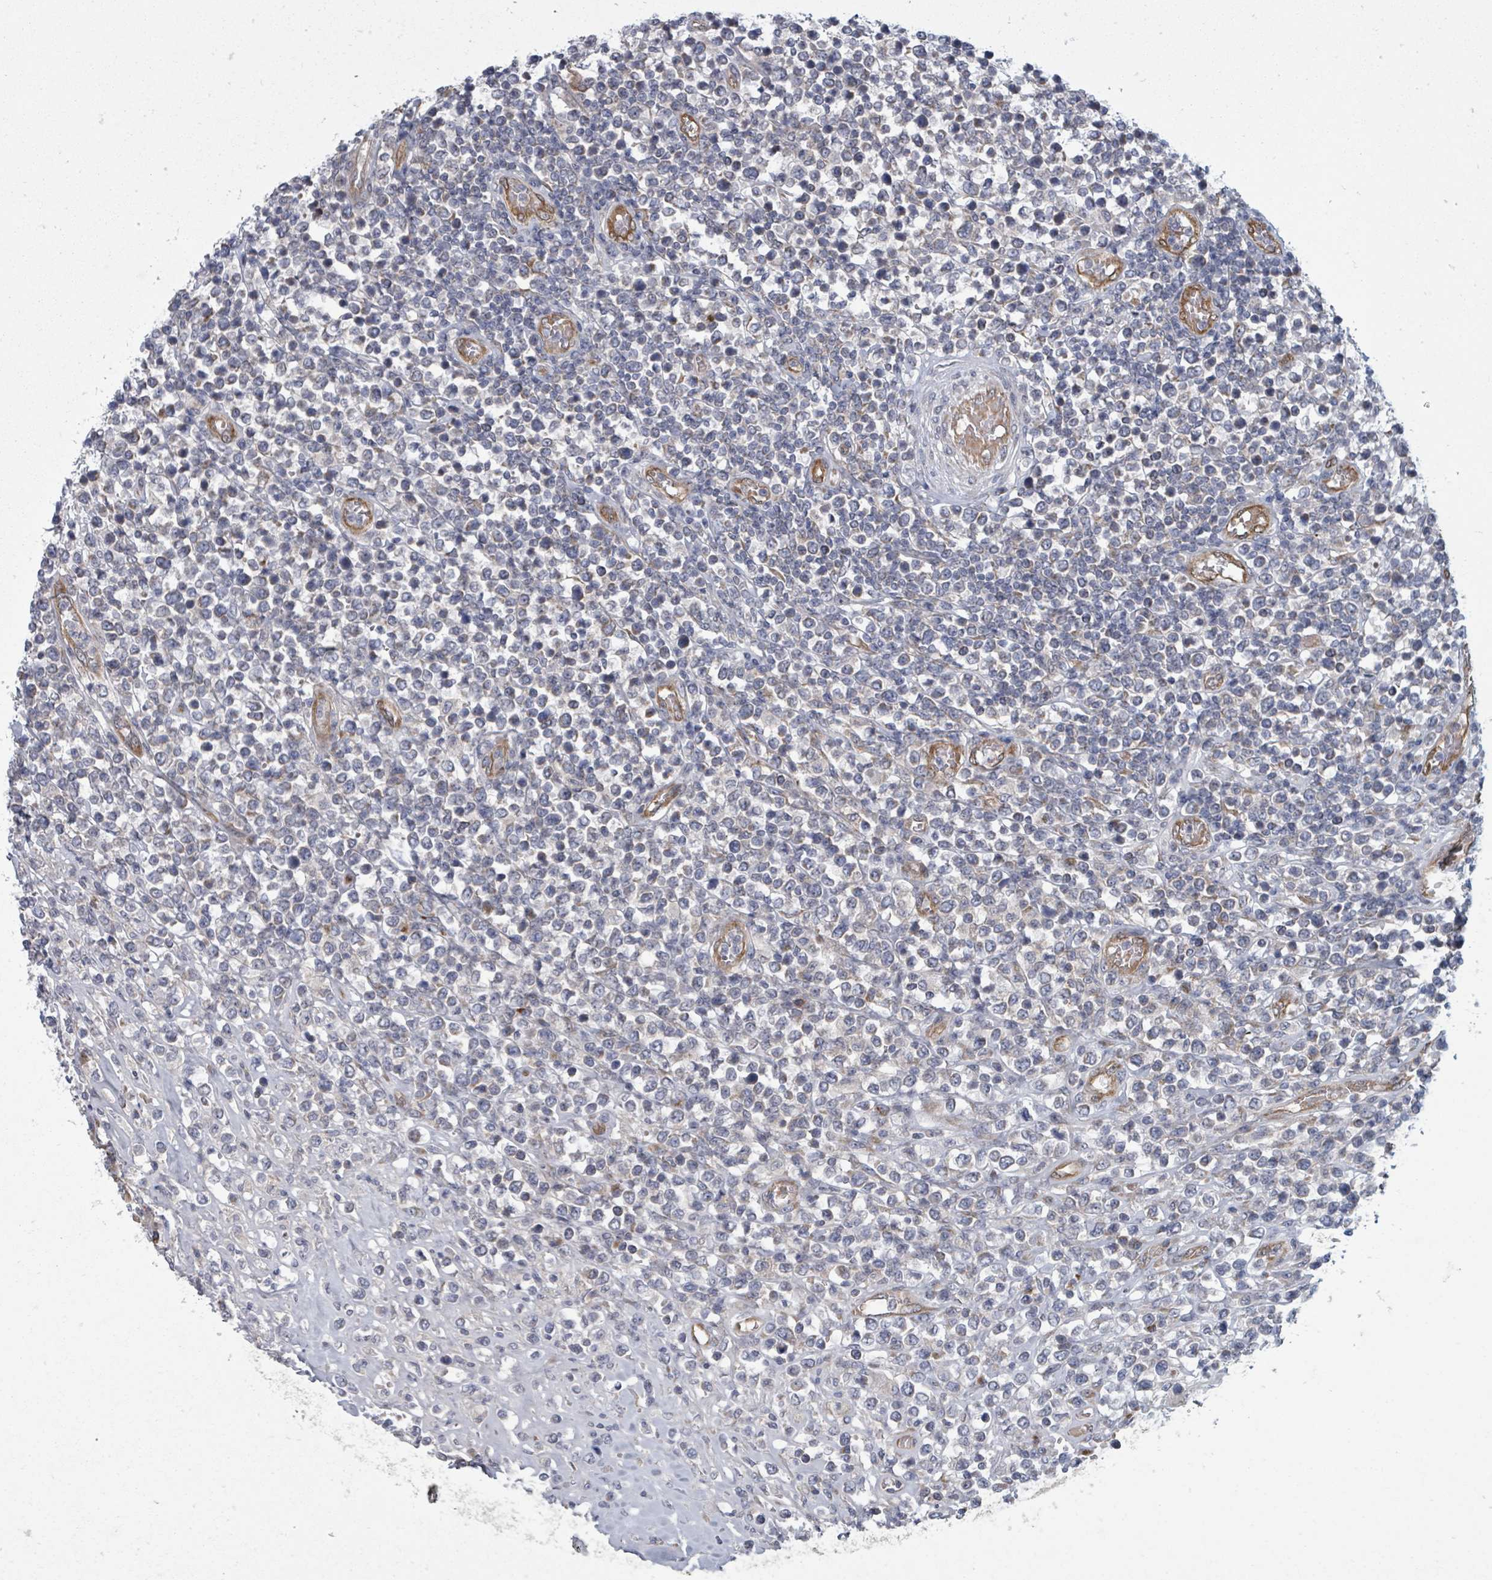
{"staining": {"intensity": "negative", "quantity": "none", "location": "none"}, "tissue": "lymphoma", "cell_type": "Tumor cells", "image_type": "cancer", "snomed": [{"axis": "morphology", "description": "Malignant lymphoma, non-Hodgkin's type, High grade"}, {"axis": "topography", "description": "Soft tissue"}], "caption": "High magnification brightfield microscopy of high-grade malignant lymphoma, non-Hodgkin's type stained with DAB (3,3'-diaminobenzidine) (brown) and counterstained with hematoxylin (blue): tumor cells show no significant positivity.", "gene": "FKBP1A", "patient": {"sex": "female", "age": 56}}